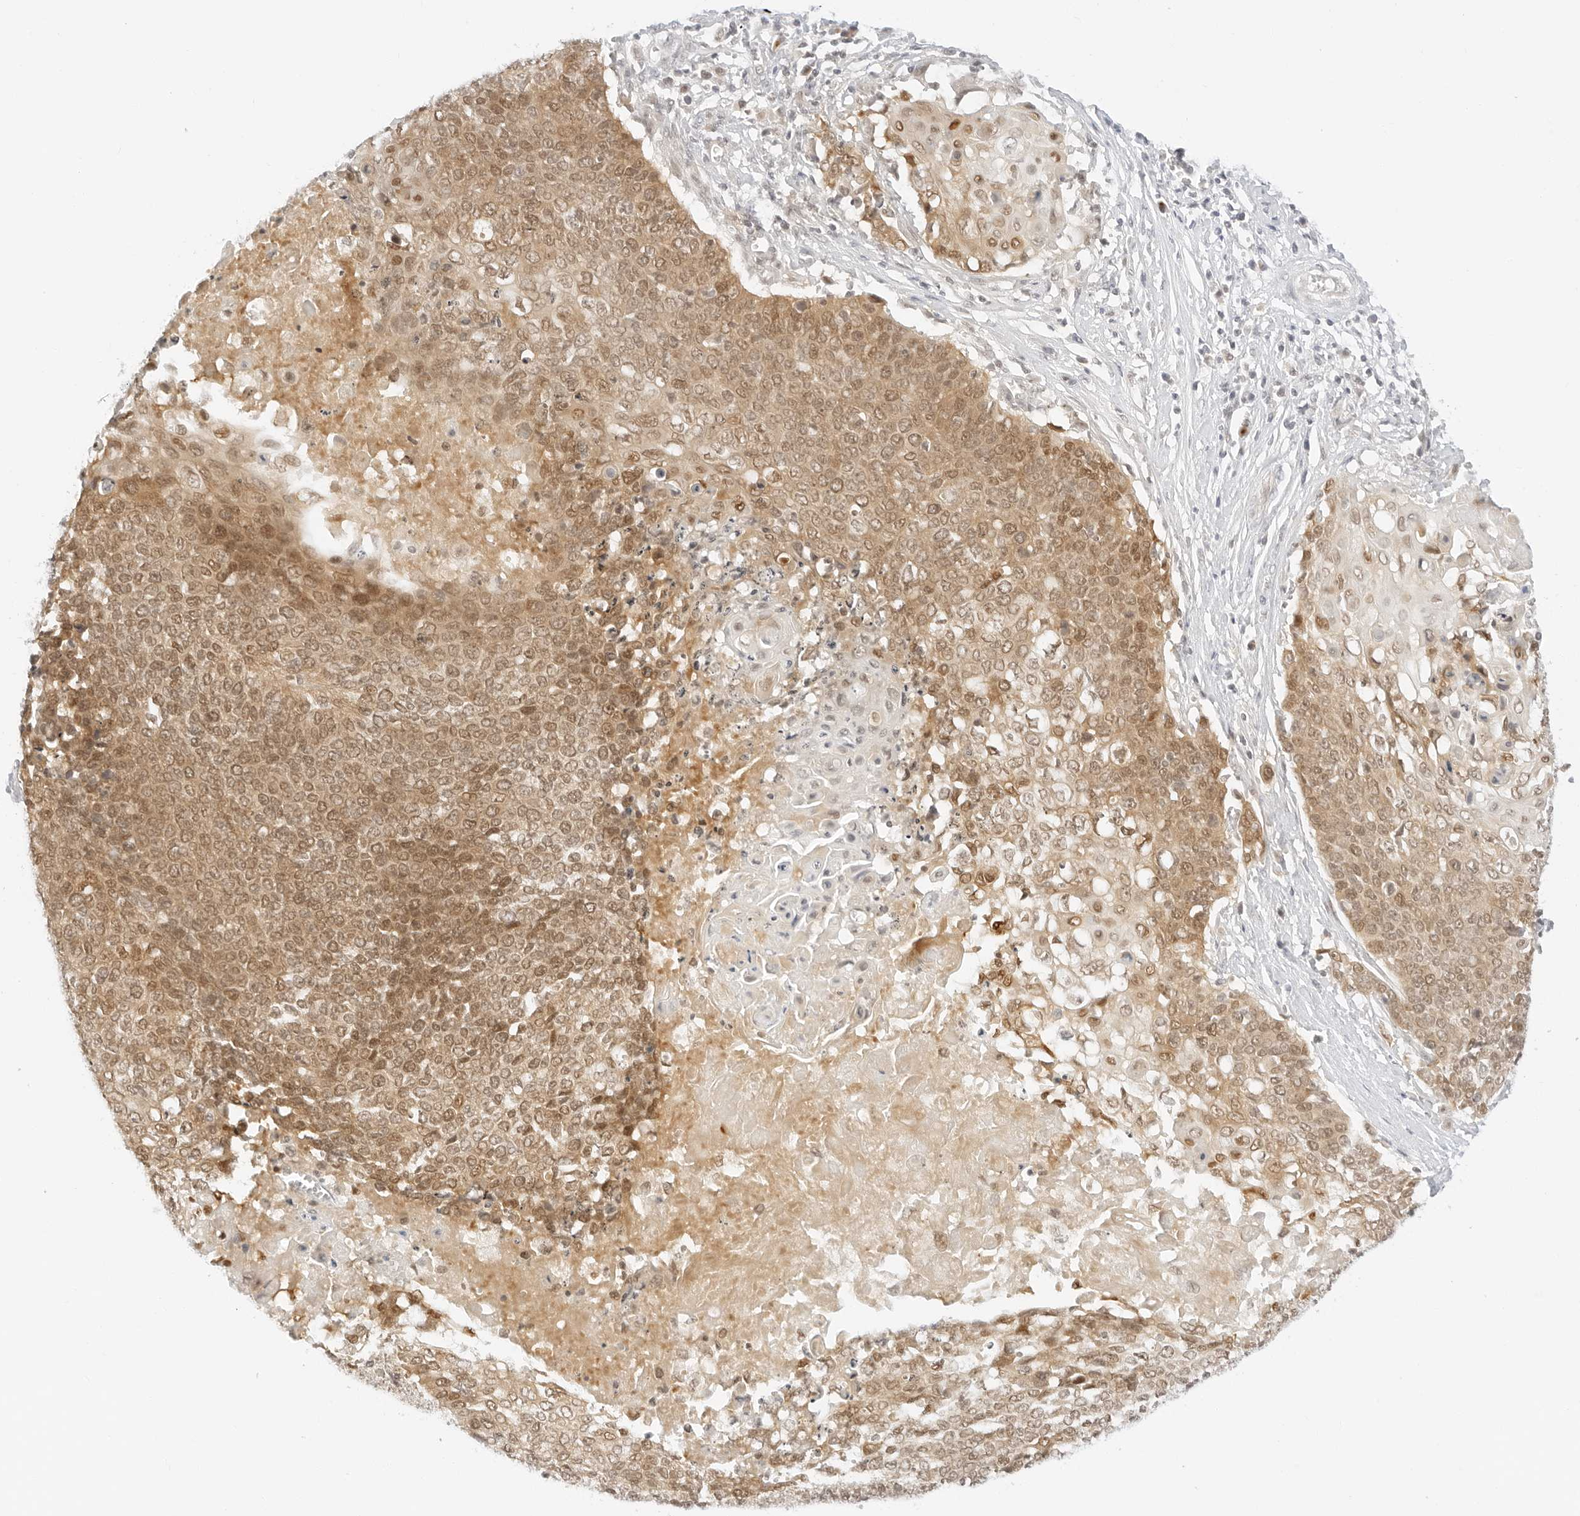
{"staining": {"intensity": "moderate", "quantity": ">75%", "location": "cytoplasmic/membranous,nuclear"}, "tissue": "cervical cancer", "cell_type": "Tumor cells", "image_type": "cancer", "snomed": [{"axis": "morphology", "description": "Squamous cell carcinoma, NOS"}, {"axis": "topography", "description": "Cervix"}], "caption": "Brown immunohistochemical staining in human squamous cell carcinoma (cervical) exhibits moderate cytoplasmic/membranous and nuclear staining in approximately >75% of tumor cells.", "gene": "POLR3C", "patient": {"sex": "female", "age": 39}}